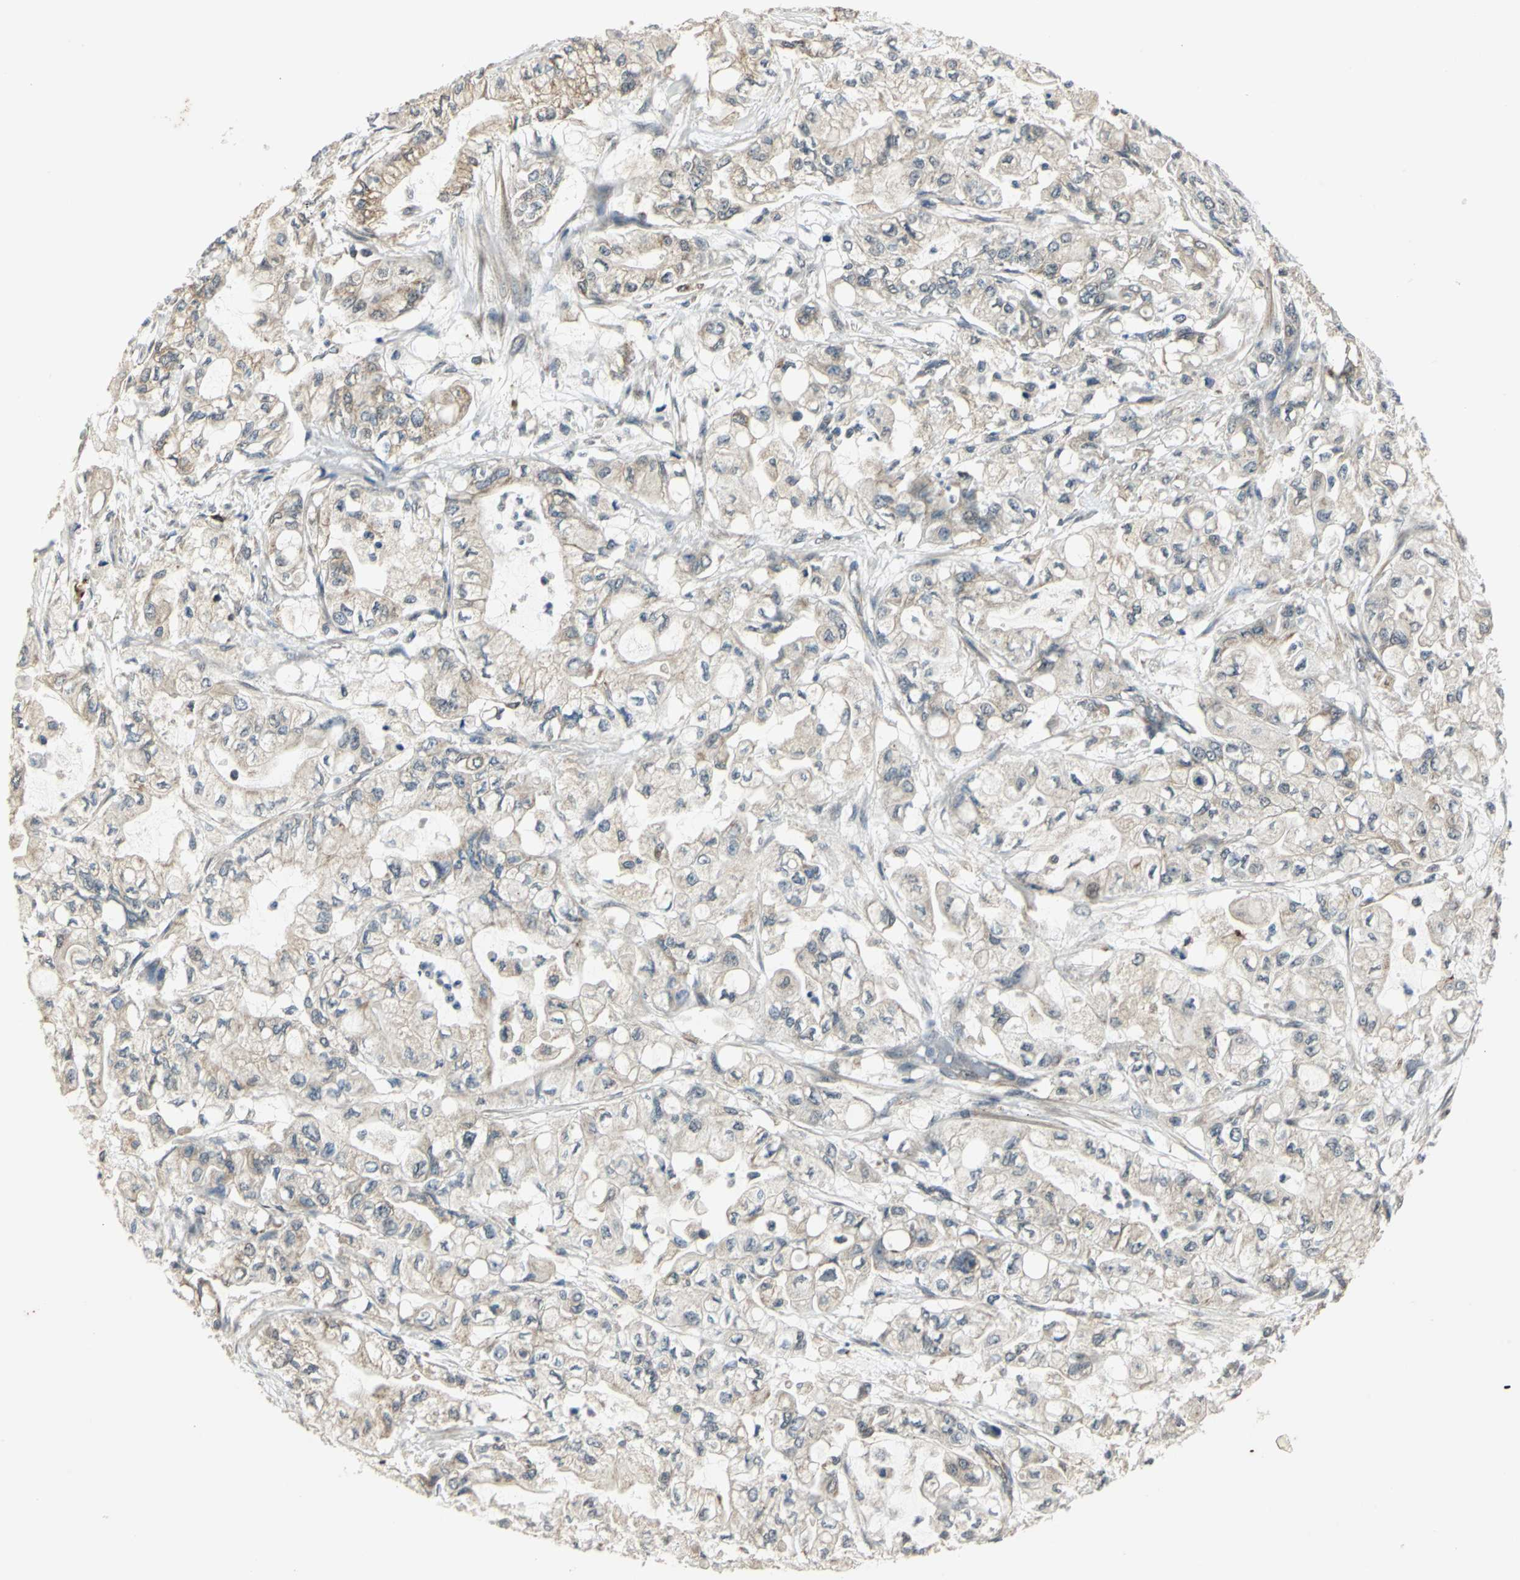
{"staining": {"intensity": "weak", "quantity": ">75%", "location": "cytoplasmic/membranous"}, "tissue": "pancreatic cancer", "cell_type": "Tumor cells", "image_type": "cancer", "snomed": [{"axis": "morphology", "description": "Adenocarcinoma, NOS"}, {"axis": "topography", "description": "Pancreas"}], "caption": "Human pancreatic cancer stained with a protein marker demonstrates weak staining in tumor cells.", "gene": "PLAGL2", "patient": {"sex": "male", "age": 79}}